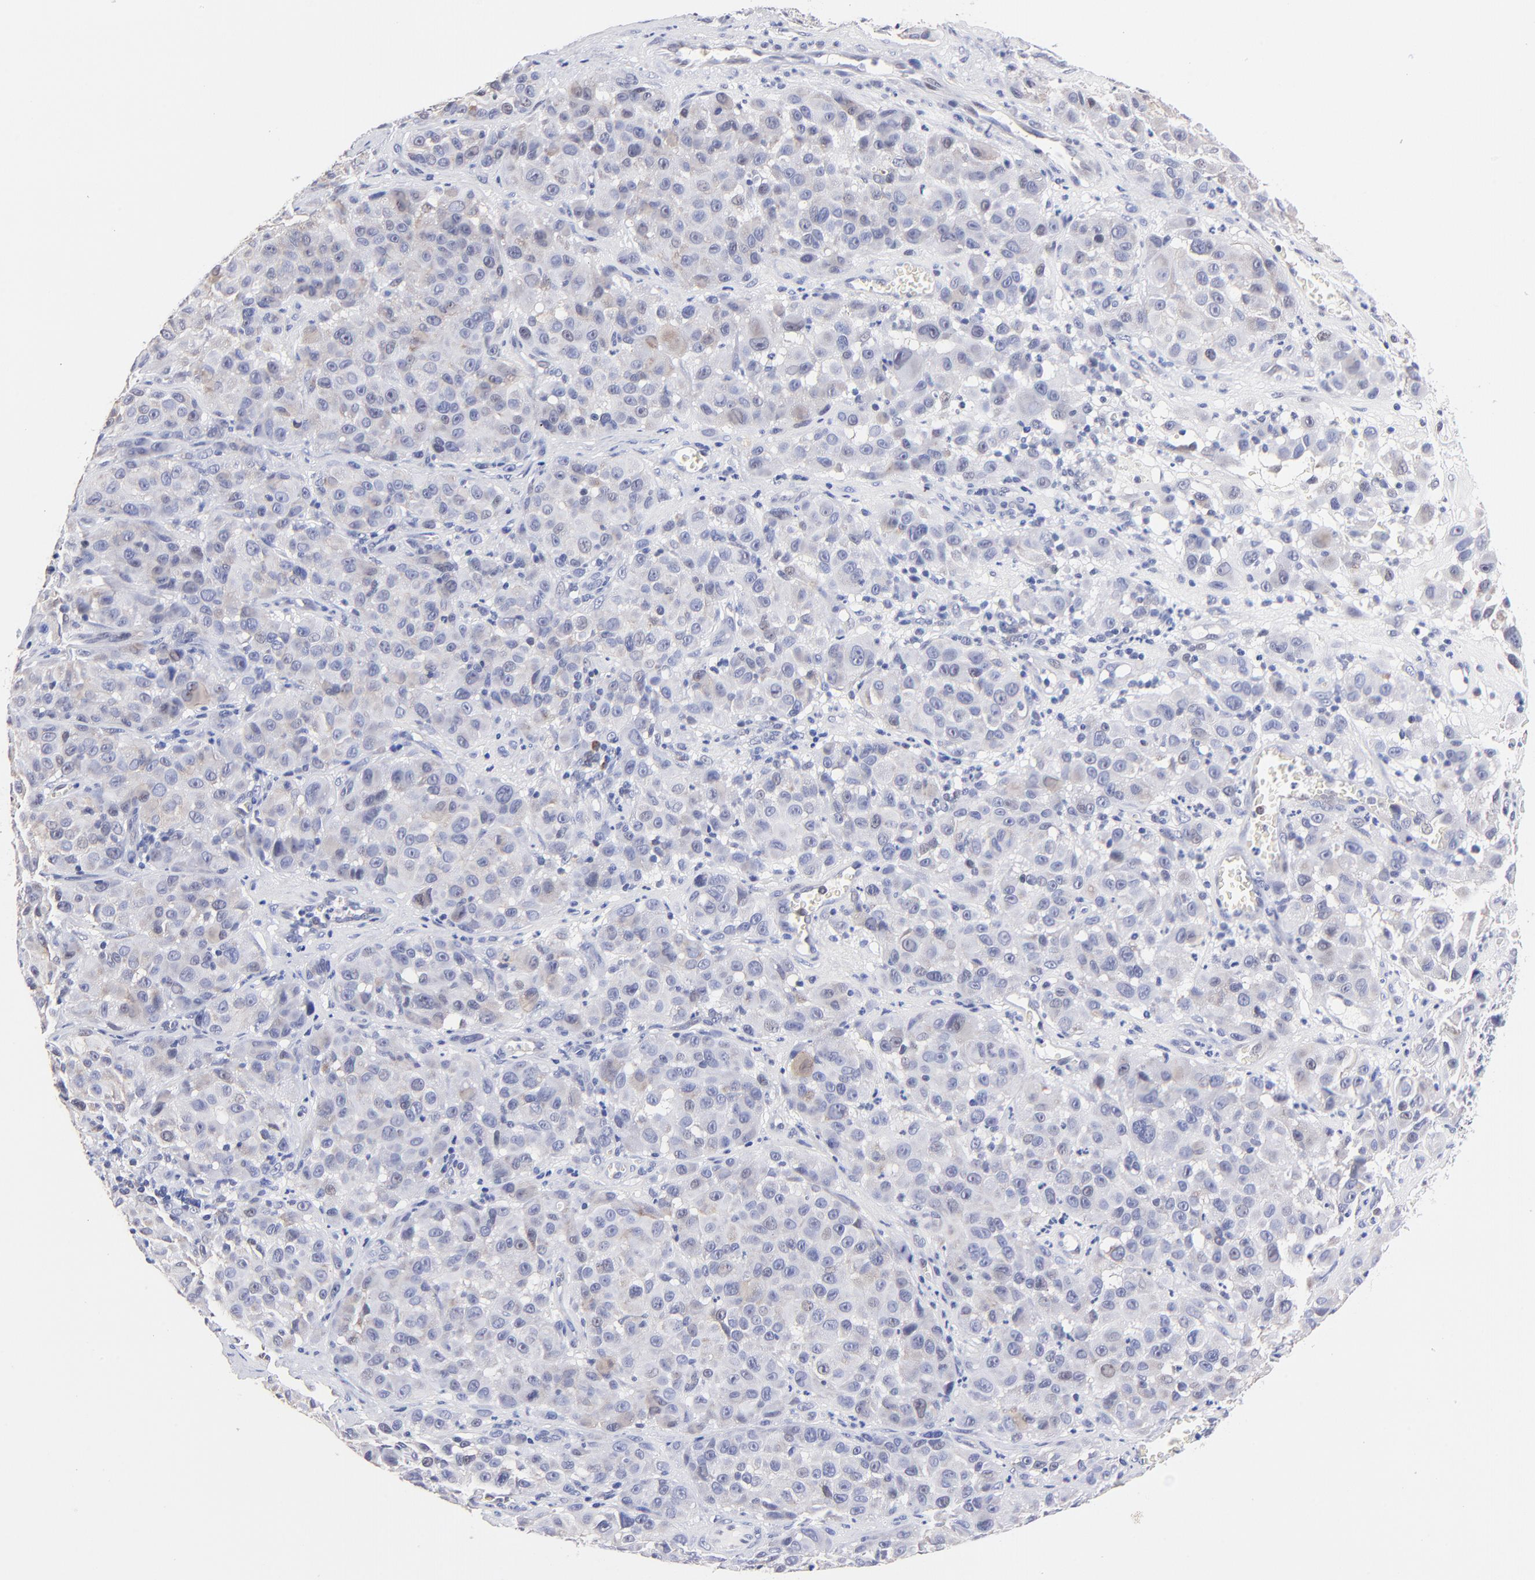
{"staining": {"intensity": "weak", "quantity": "<25%", "location": "cytoplasmic/membranous"}, "tissue": "melanoma", "cell_type": "Tumor cells", "image_type": "cancer", "snomed": [{"axis": "morphology", "description": "Malignant melanoma, NOS"}, {"axis": "topography", "description": "Skin"}], "caption": "A micrograph of human melanoma is negative for staining in tumor cells. (DAB immunohistochemistry (IHC) visualized using brightfield microscopy, high magnification).", "gene": "ZNF155", "patient": {"sex": "female", "age": 21}}